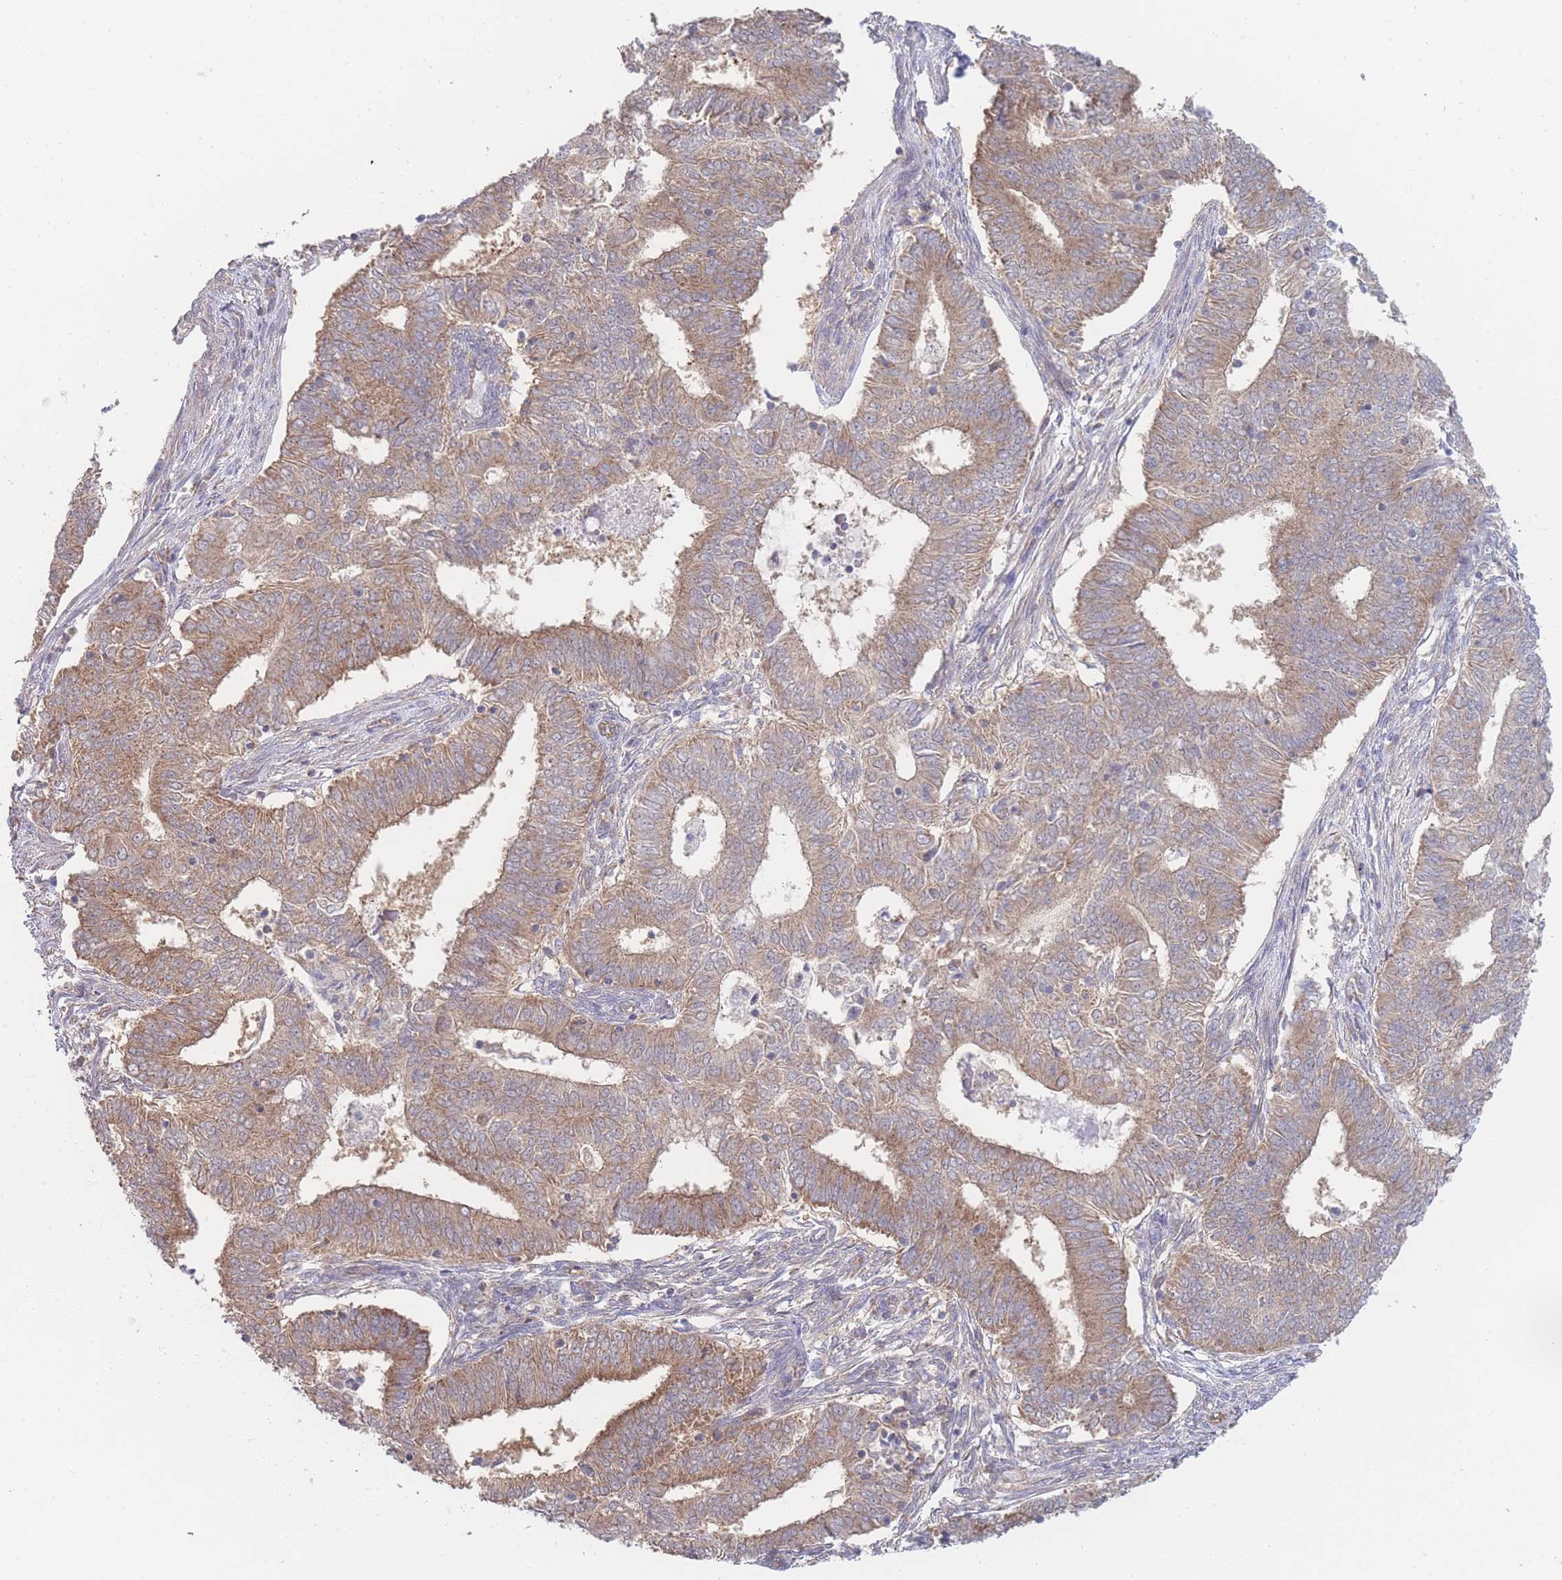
{"staining": {"intensity": "moderate", "quantity": ">75%", "location": "cytoplasmic/membranous"}, "tissue": "endometrial cancer", "cell_type": "Tumor cells", "image_type": "cancer", "snomed": [{"axis": "morphology", "description": "Adenocarcinoma, NOS"}, {"axis": "topography", "description": "Endometrium"}], "caption": "About >75% of tumor cells in human endometrial cancer exhibit moderate cytoplasmic/membranous protein staining as visualized by brown immunohistochemical staining.", "gene": "MRPS18B", "patient": {"sex": "female", "age": 62}}